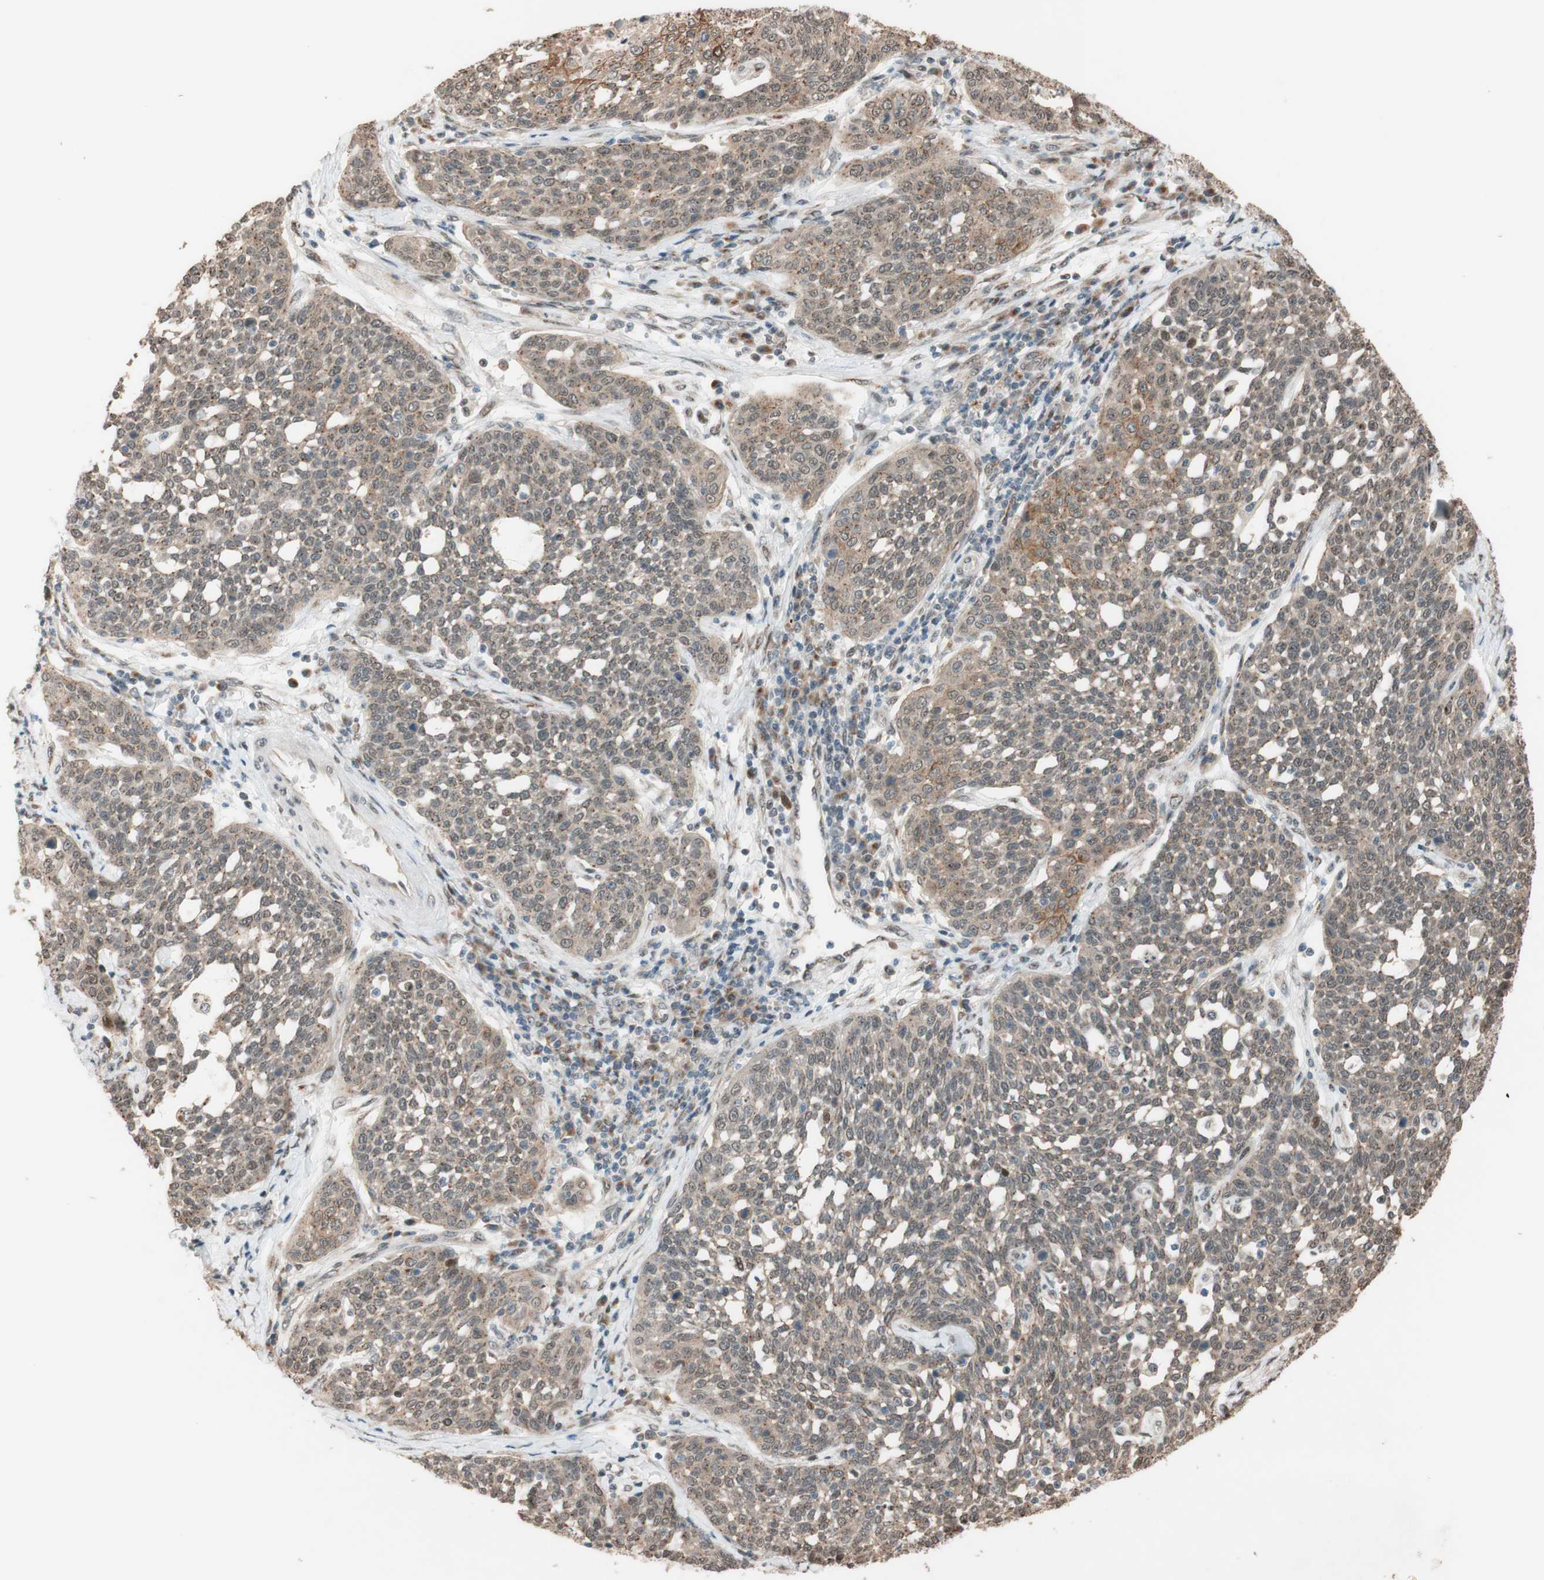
{"staining": {"intensity": "moderate", "quantity": "25%-75%", "location": "cytoplasmic/membranous"}, "tissue": "cervical cancer", "cell_type": "Tumor cells", "image_type": "cancer", "snomed": [{"axis": "morphology", "description": "Squamous cell carcinoma, NOS"}, {"axis": "topography", "description": "Cervix"}], "caption": "A high-resolution image shows immunohistochemistry staining of squamous cell carcinoma (cervical), which shows moderate cytoplasmic/membranous expression in approximately 25%-75% of tumor cells. (DAB (3,3'-diaminobenzidine) IHC with brightfield microscopy, high magnification).", "gene": "CCNC", "patient": {"sex": "female", "age": 34}}